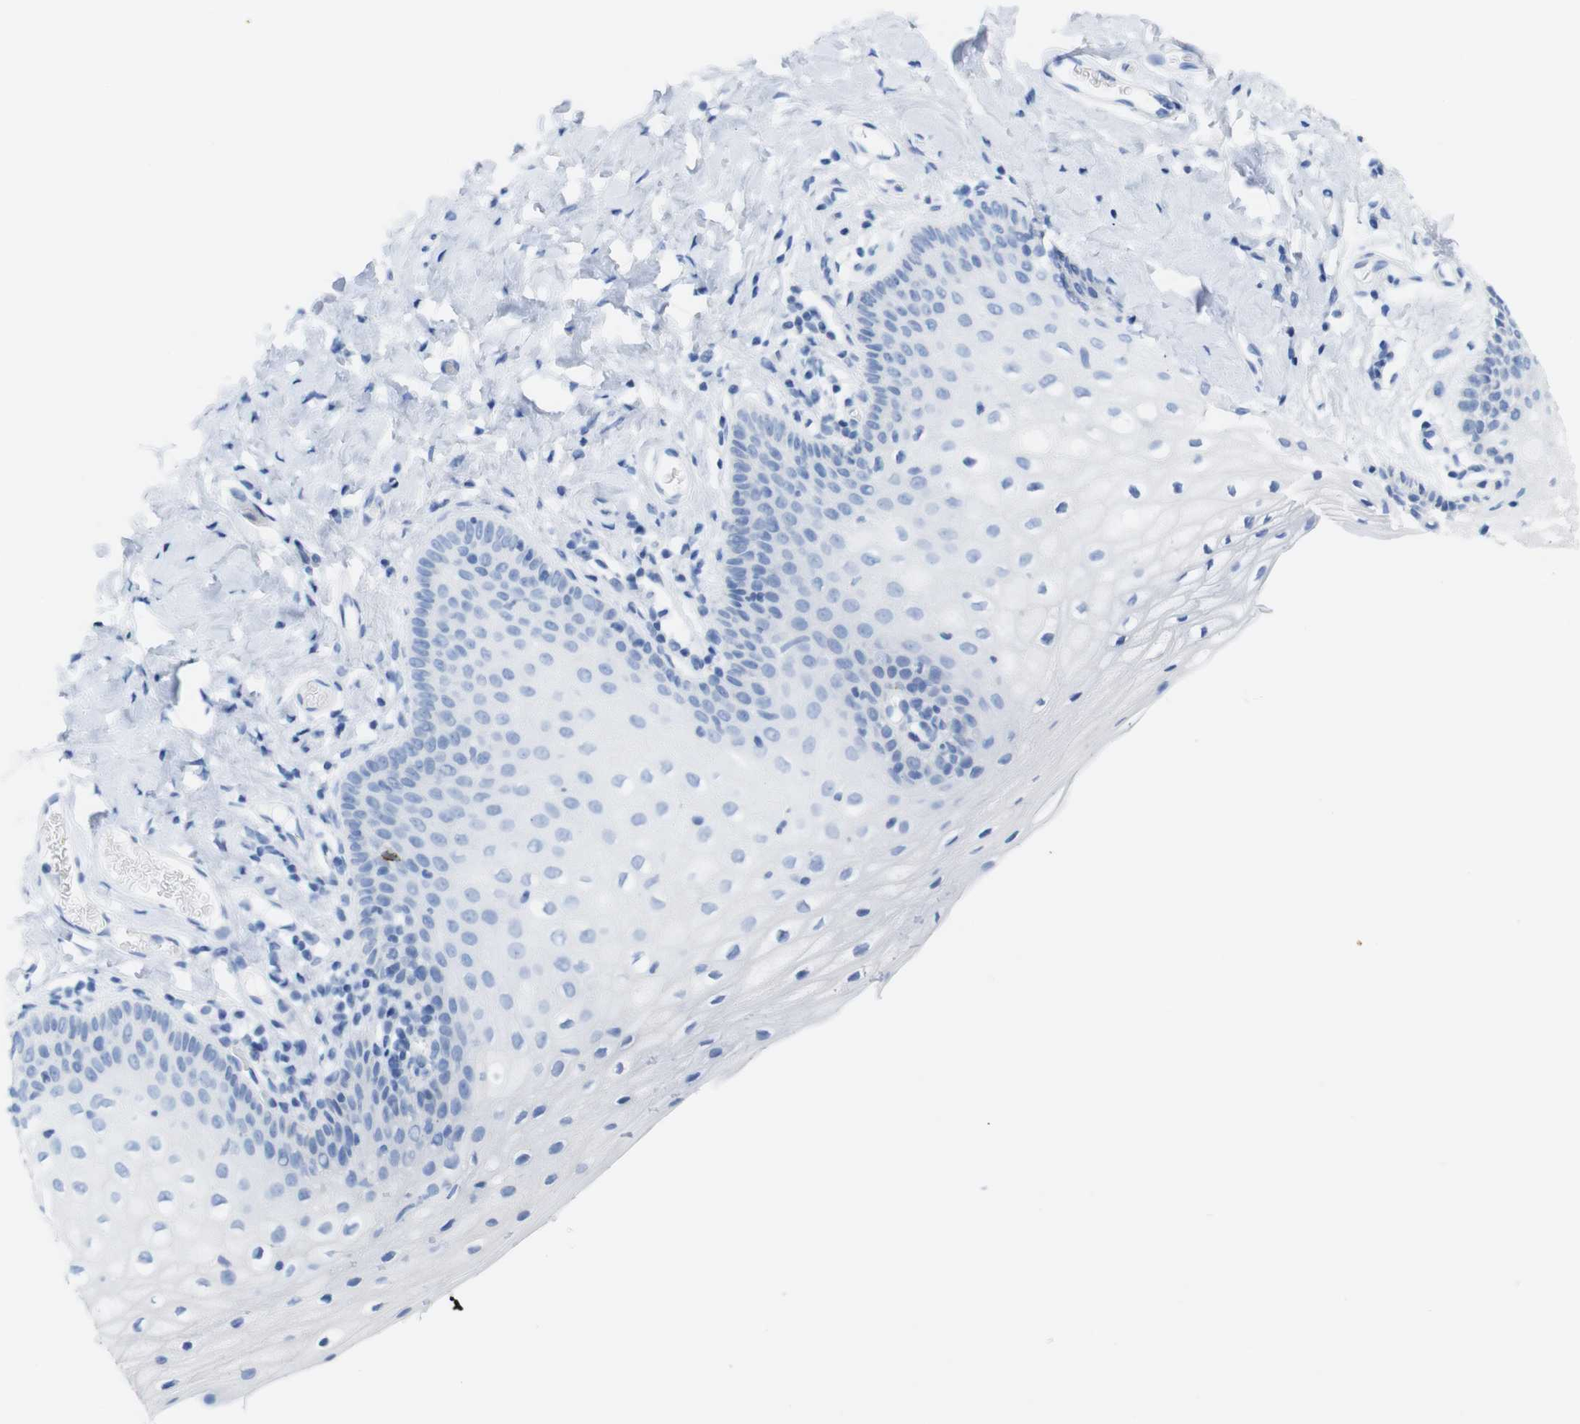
{"staining": {"intensity": "negative", "quantity": "none", "location": "none"}, "tissue": "vagina", "cell_type": "Squamous epithelial cells", "image_type": "normal", "snomed": [{"axis": "morphology", "description": "Normal tissue, NOS"}, {"axis": "topography", "description": "Vagina"}], "caption": "Vagina was stained to show a protein in brown. There is no significant expression in squamous epithelial cells. (DAB immunohistochemistry (IHC) visualized using brightfield microscopy, high magnification).", "gene": "LAG3", "patient": {"sex": "female", "age": 55}}